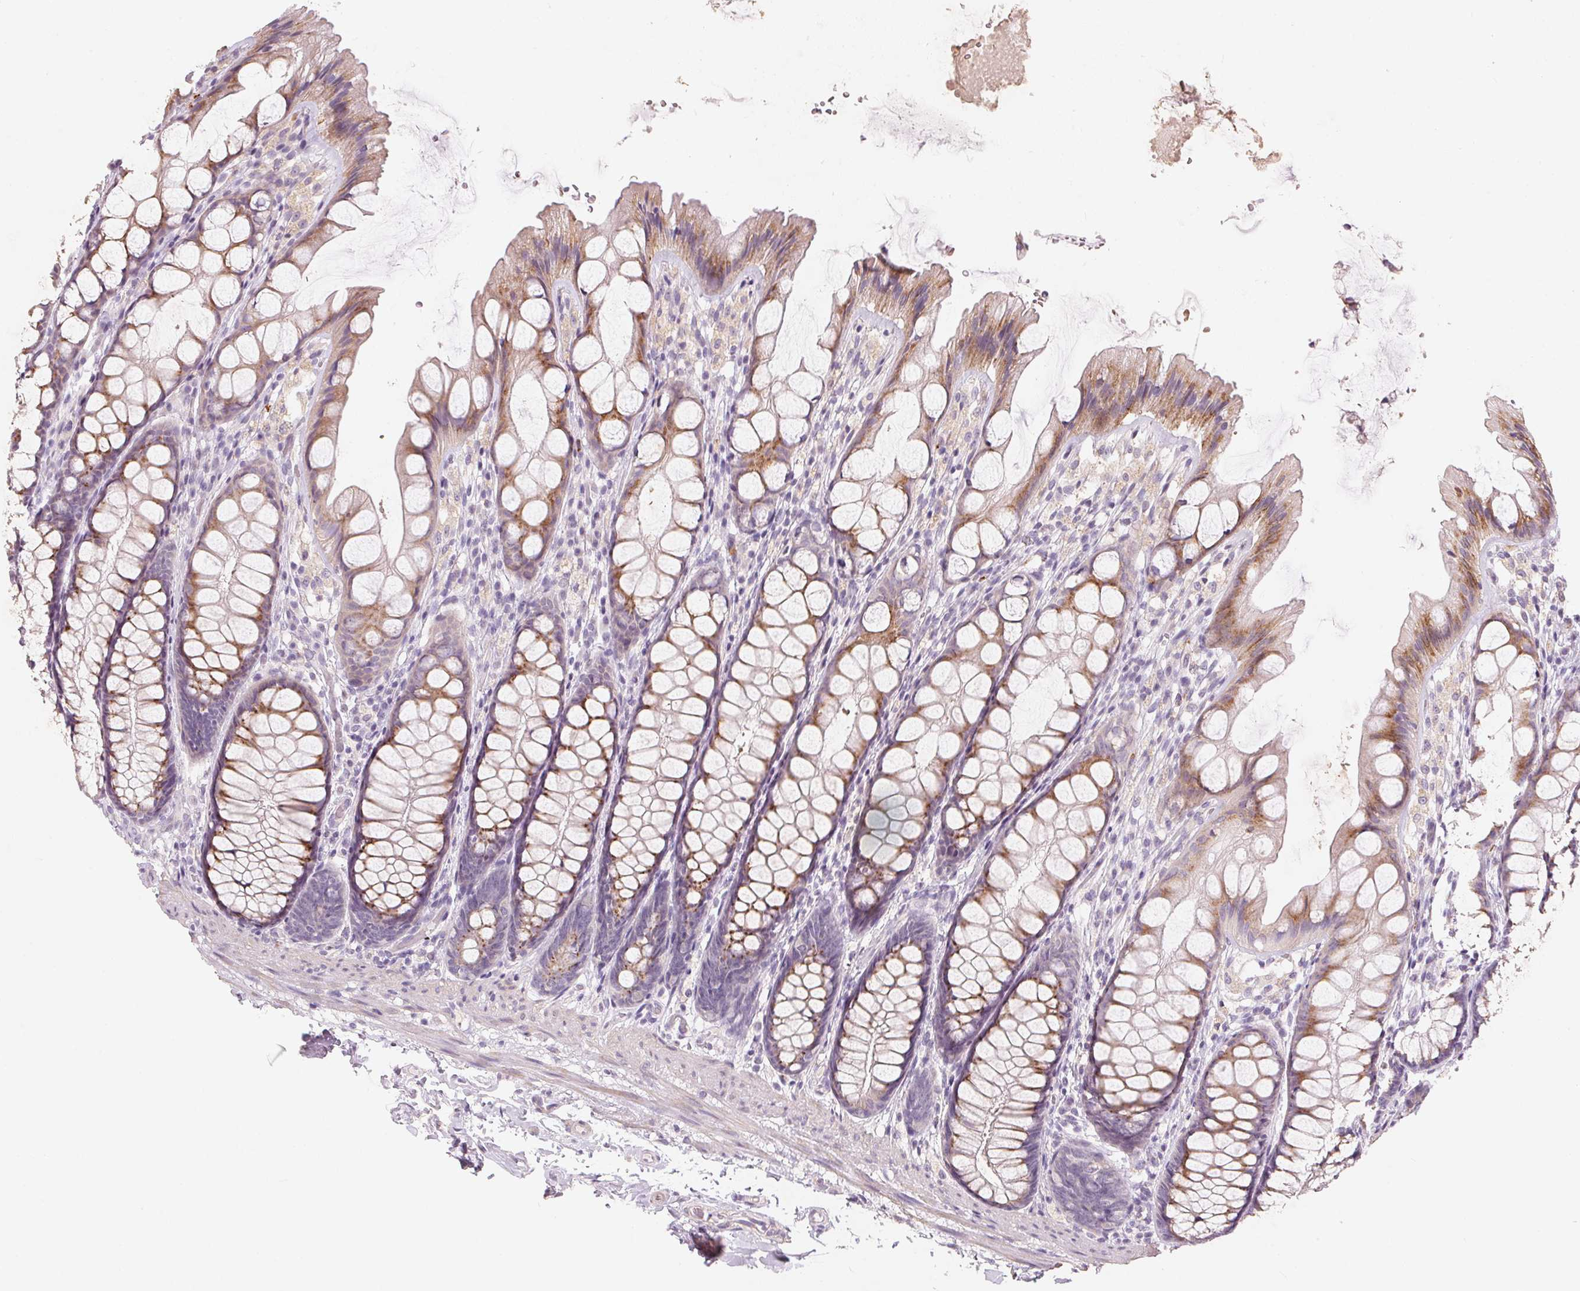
{"staining": {"intensity": "negative", "quantity": "none", "location": "none"}, "tissue": "colon", "cell_type": "Endothelial cells", "image_type": "normal", "snomed": [{"axis": "morphology", "description": "Normal tissue, NOS"}, {"axis": "topography", "description": "Colon"}], "caption": "The histopathology image exhibits no significant positivity in endothelial cells of colon. Brightfield microscopy of immunohistochemistry (IHC) stained with DAB (3,3'-diaminobenzidine) (brown) and hematoxylin (blue), captured at high magnification.", "gene": "DRAM2", "patient": {"sex": "male", "age": 47}}